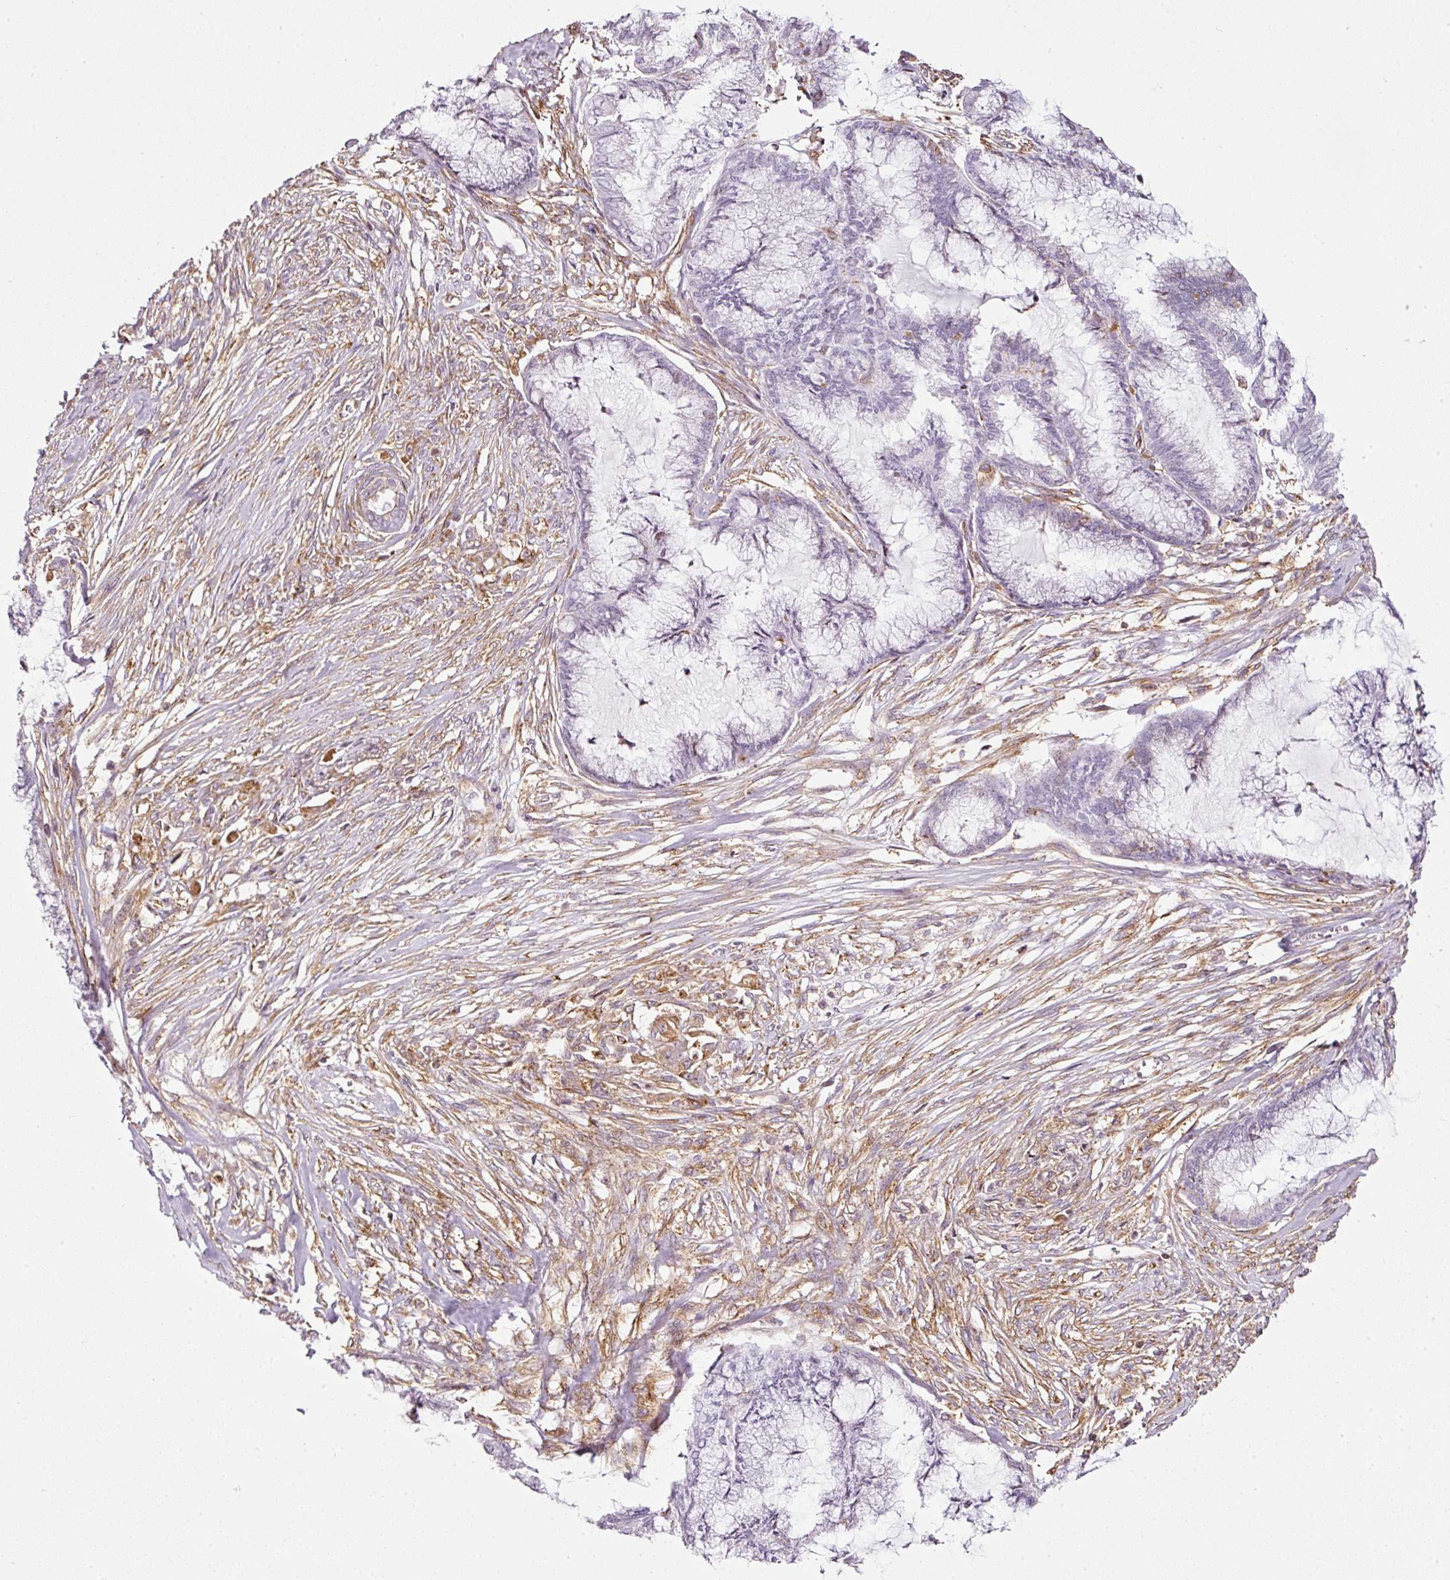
{"staining": {"intensity": "negative", "quantity": "none", "location": "none"}, "tissue": "endometrial cancer", "cell_type": "Tumor cells", "image_type": "cancer", "snomed": [{"axis": "morphology", "description": "Adenocarcinoma, NOS"}, {"axis": "topography", "description": "Endometrium"}], "caption": "Immunohistochemistry histopathology image of endometrial adenocarcinoma stained for a protein (brown), which exhibits no expression in tumor cells.", "gene": "SCNM1", "patient": {"sex": "female", "age": 86}}